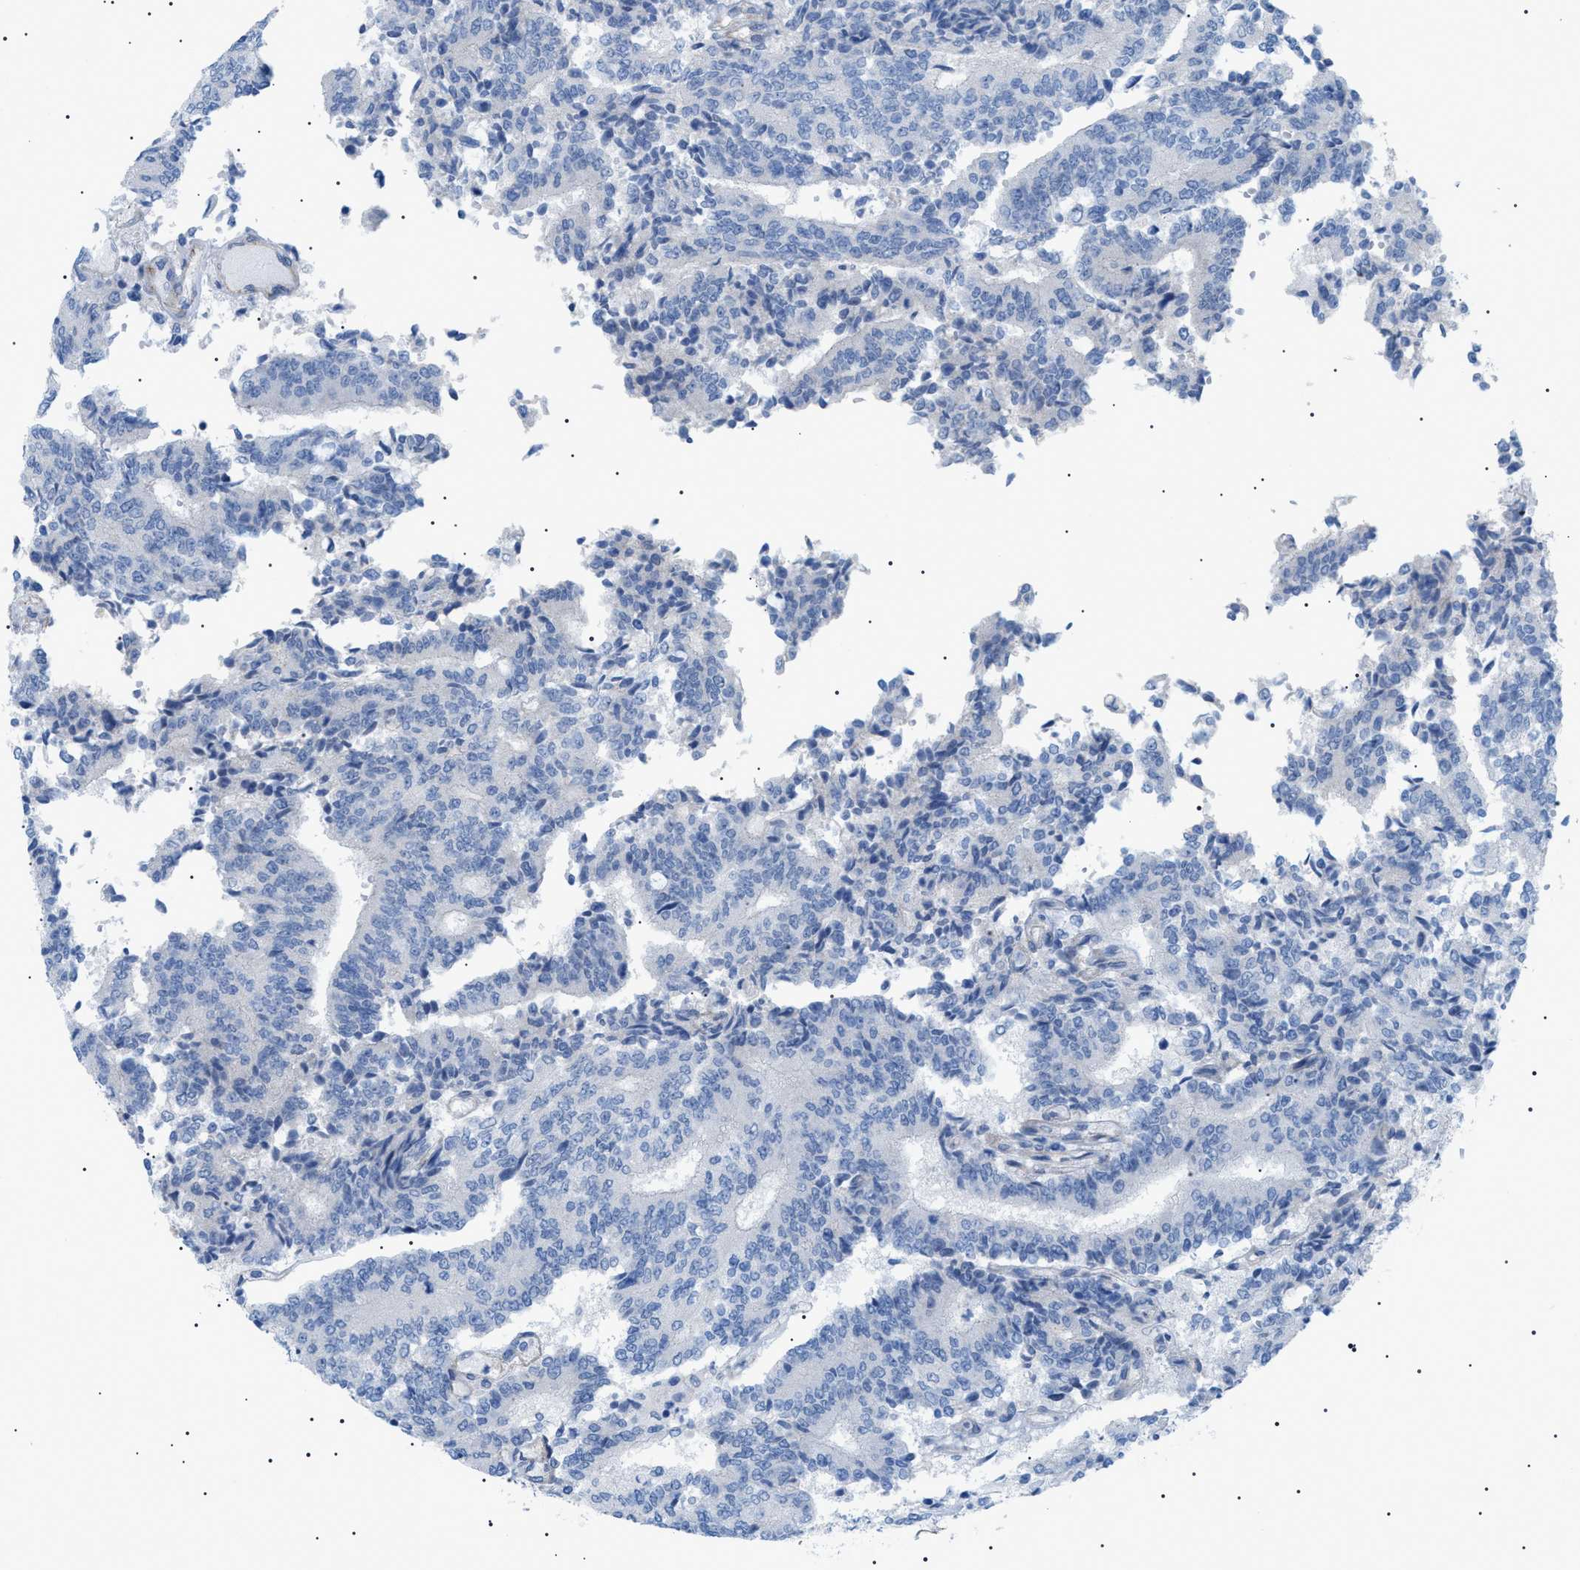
{"staining": {"intensity": "negative", "quantity": "none", "location": "none"}, "tissue": "prostate cancer", "cell_type": "Tumor cells", "image_type": "cancer", "snomed": [{"axis": "morphology", "description": "Normal tissue, NOS"}, {"axis": "morphology", "description": "Adenocarcinoma, High grade"}, {"axis": "topography", "description": "Prostate"}, {"axis": "topography", "description": "Seminal veicle"}], "caption": "DAB (3,3'-diaminobenzidine) immunohistochemical staining of prostate high-grade adenocarcinoma reveals no significant staining in tumor cells.", "gene": "ADAMTS1", "patient": {"sex": "male", "age": 55}}